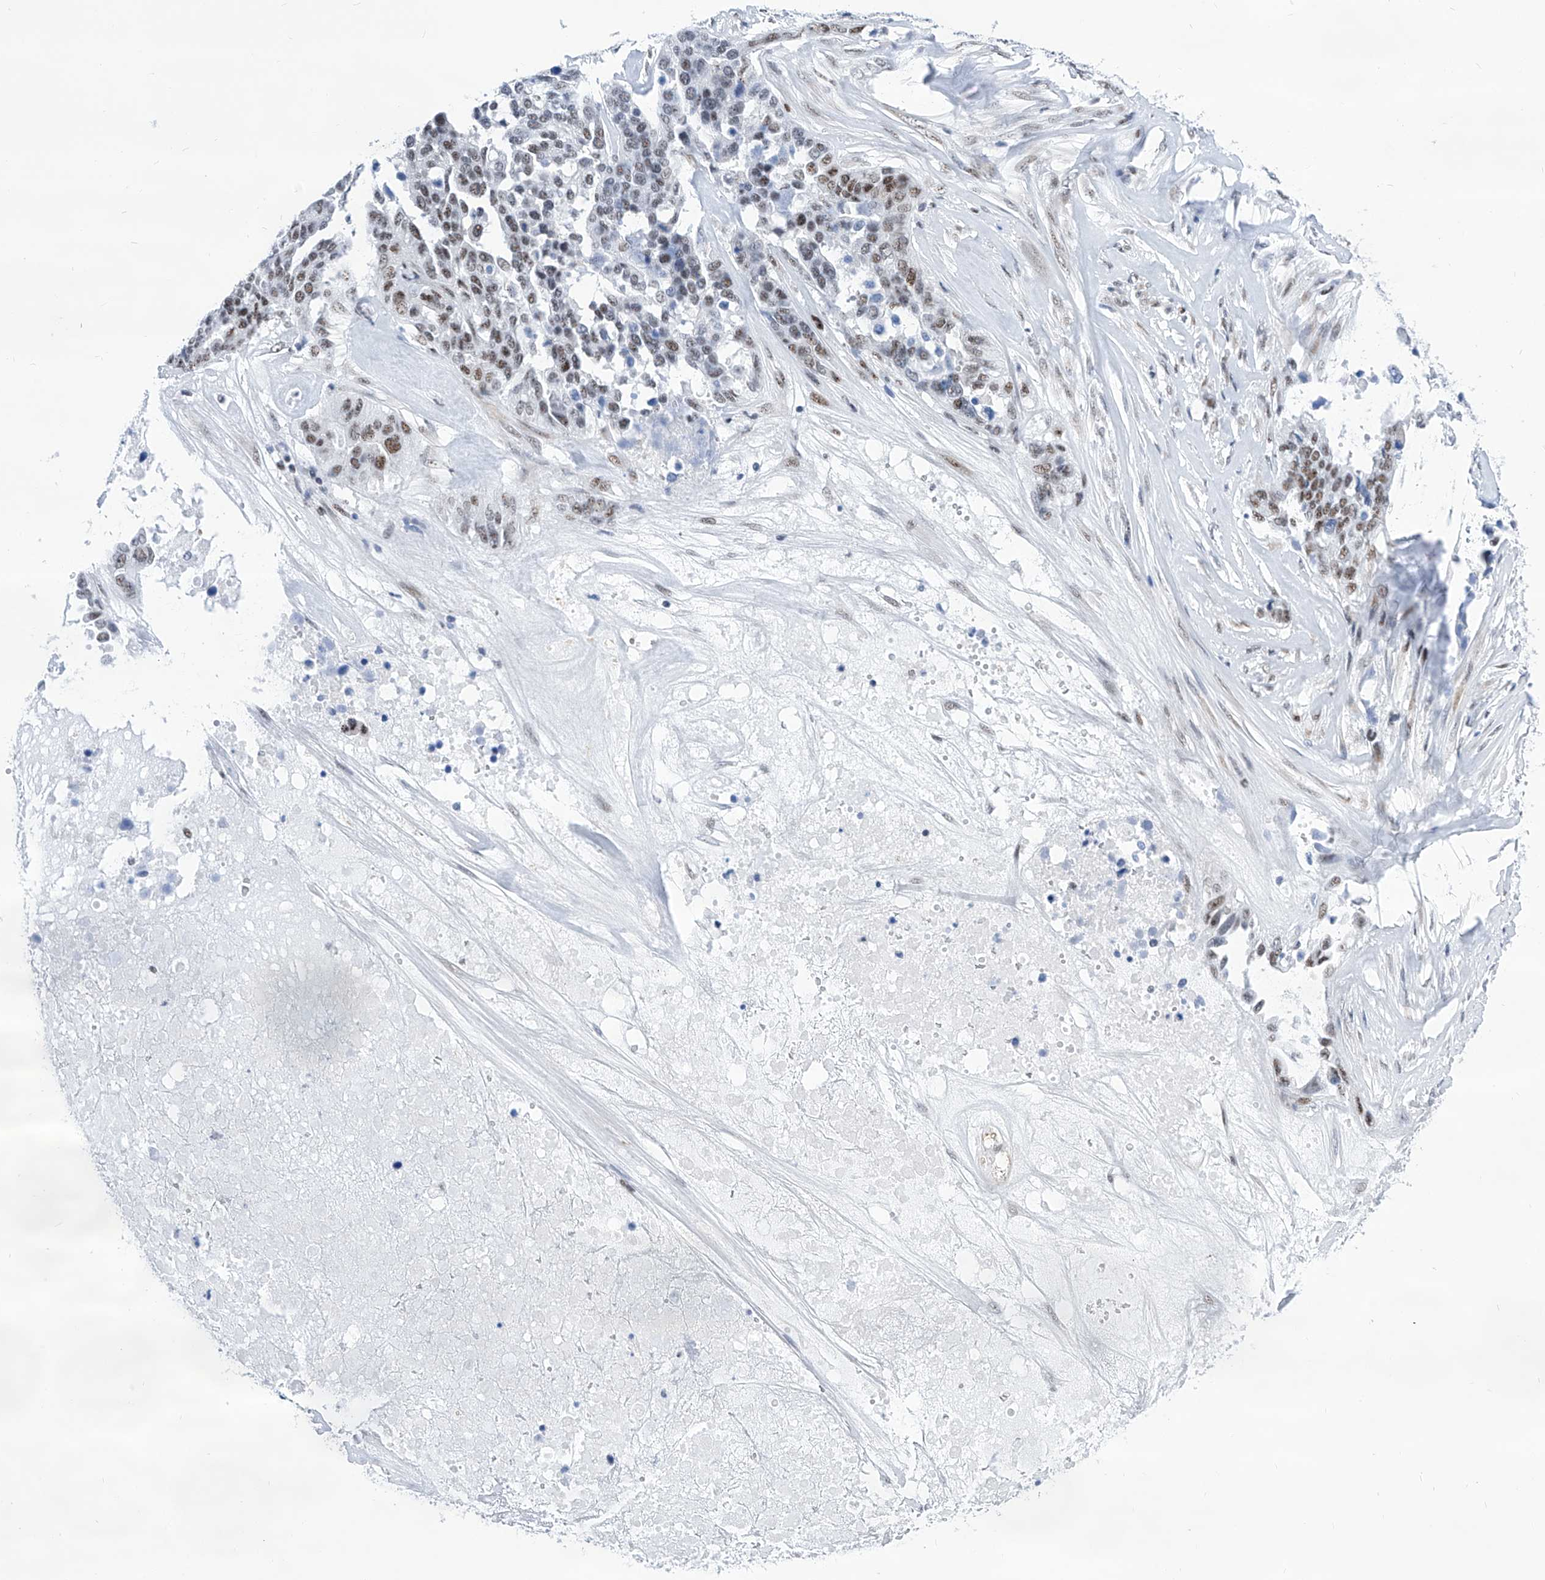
{"staining": {"intensity": "moderate", "quantity": "25%-75%", "location": "nuclear"}, "tissue": "ovarian cancer", "cell_type": "Tumor cells", "image_type": "cancer", "snomed": [{"axis": "morphology", "description": "Cystadenocarcinoma, serous, NOS"}, {"axis": "topography", "description": "Ovary"}], "caption": "Moderate nuclear staining is seen in about 25%-75% of tumor cells in ovarian serous cystadenocarcinoma. (IHC, brightfield microscopy, high magnification).", "gene": "SART1", "patient": {"sex": "female", "age": 44}}